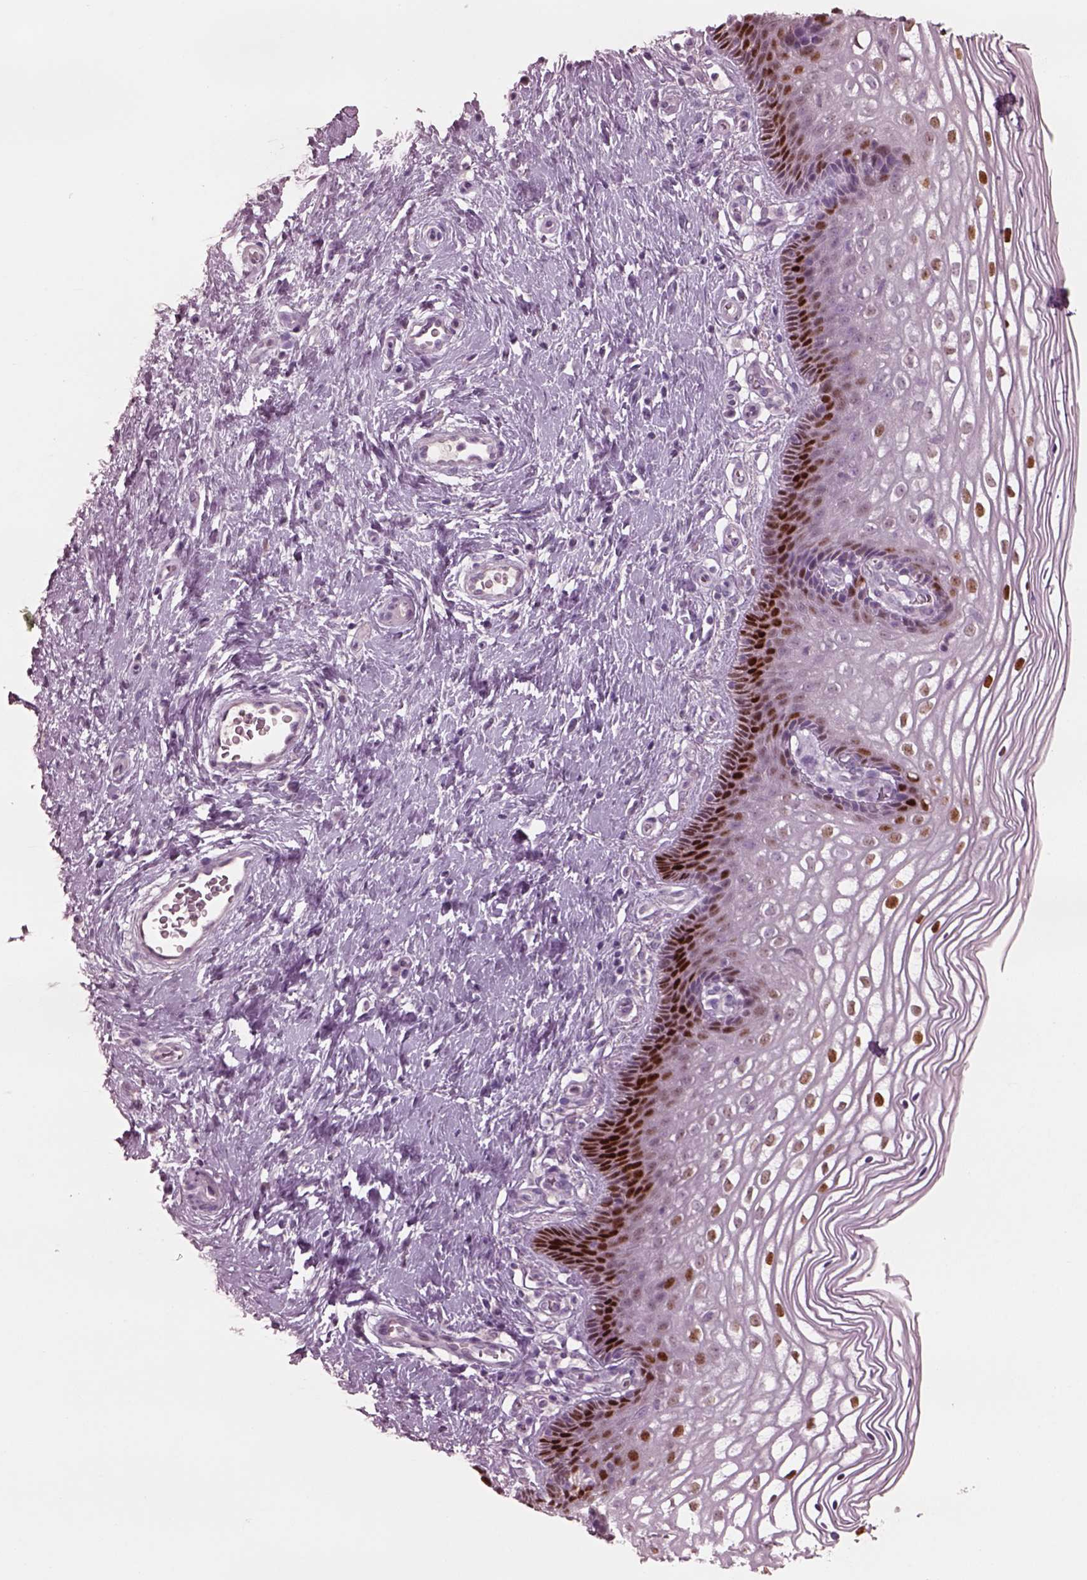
{"staining": {"intensity": "strong", "quantity": ">75%", "location": "nuclear"}, "tissue": "cervix", "cell_type": "Glandular cells", "image_type": "normal", "snomed": [{"axis": "morphology", "description": "Normal tissue, NOS"}, {"axis": "topography", "description": "Cervix"}], "caption": "Immunohistochemical staining of normal human cervix reveals >75% levels of strong nuclear protein positivity in about >75% of glandular cells. (DAB (3,3'-diaminobenzidine) = brown stain, brightfield microscopy at high magnification).", "gene": "SOX9", "patient": {"sex": "female", "age": 34}}